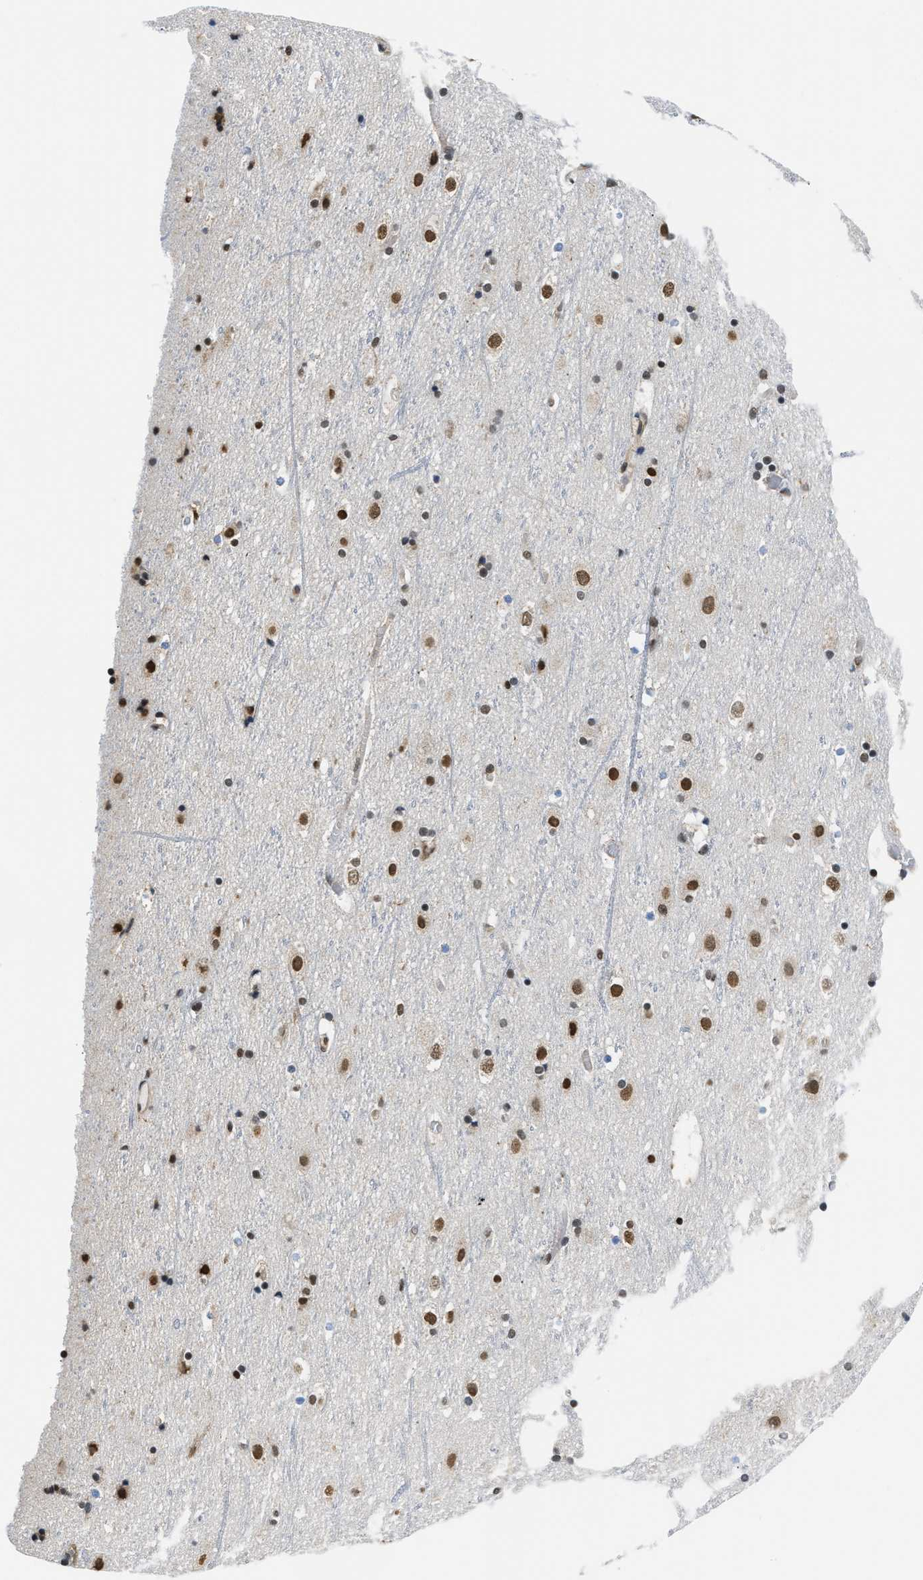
{"staining": {"intensity": "negative", "quantity": "none", "location": "none"}, "tissue": "cerebral cortex", "cell_type": "Endothelial cells", "image_type": "normal", "snomed": [{"axis": "morphology", "description": "Normal tissue, NOS"}, {"axis": "topography", "description": "Cerebral cortex"}], "caption": "Protein analysis of normal cerebral cortex reveals no significant expression in endothelial cells.", "gene": "STK10", "patient": {"sex": "male", "age": 45}}